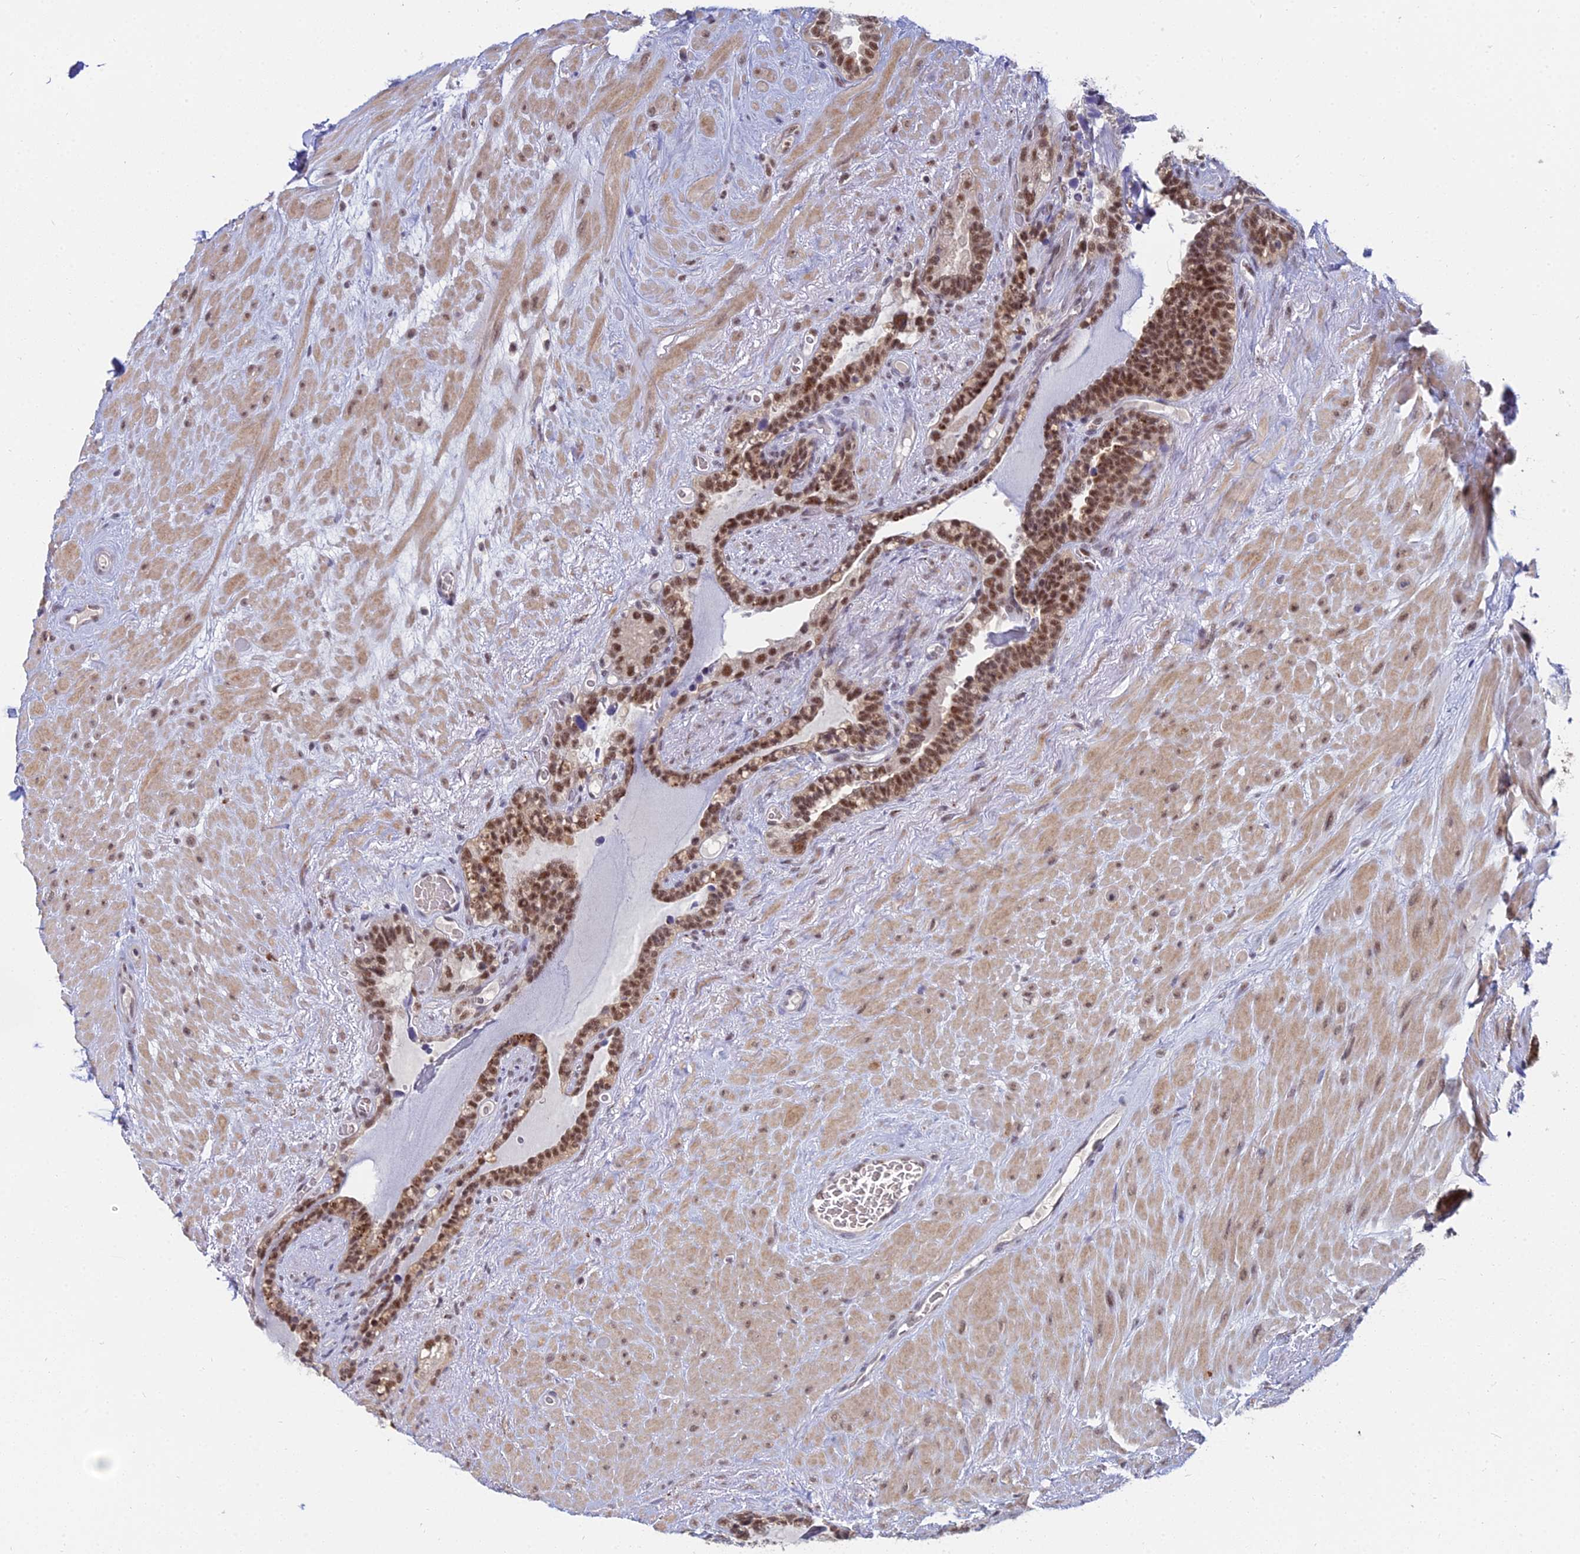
{"staining": {"intensity": "strong", "quantity": "<25%", "location": "nuclear"}, "tissue": "seminal vesicle", "cell_type": "Glandular cells", "image_type": "normal", "snomed": [{"axis": "morphology", "description": "Normal tissue, NOS"}, {"axis": "topography", "description": "Seminal veicle"}], "caption": "Protein staining of unremarkable seminal vesicle demonstrates strong nuclear expression in approximately <25% of glandular cells. (IHC, brightfield microscopy, high magnification).", "gene": "THOC3", "patient": {"sex": "male", "age": 80}}